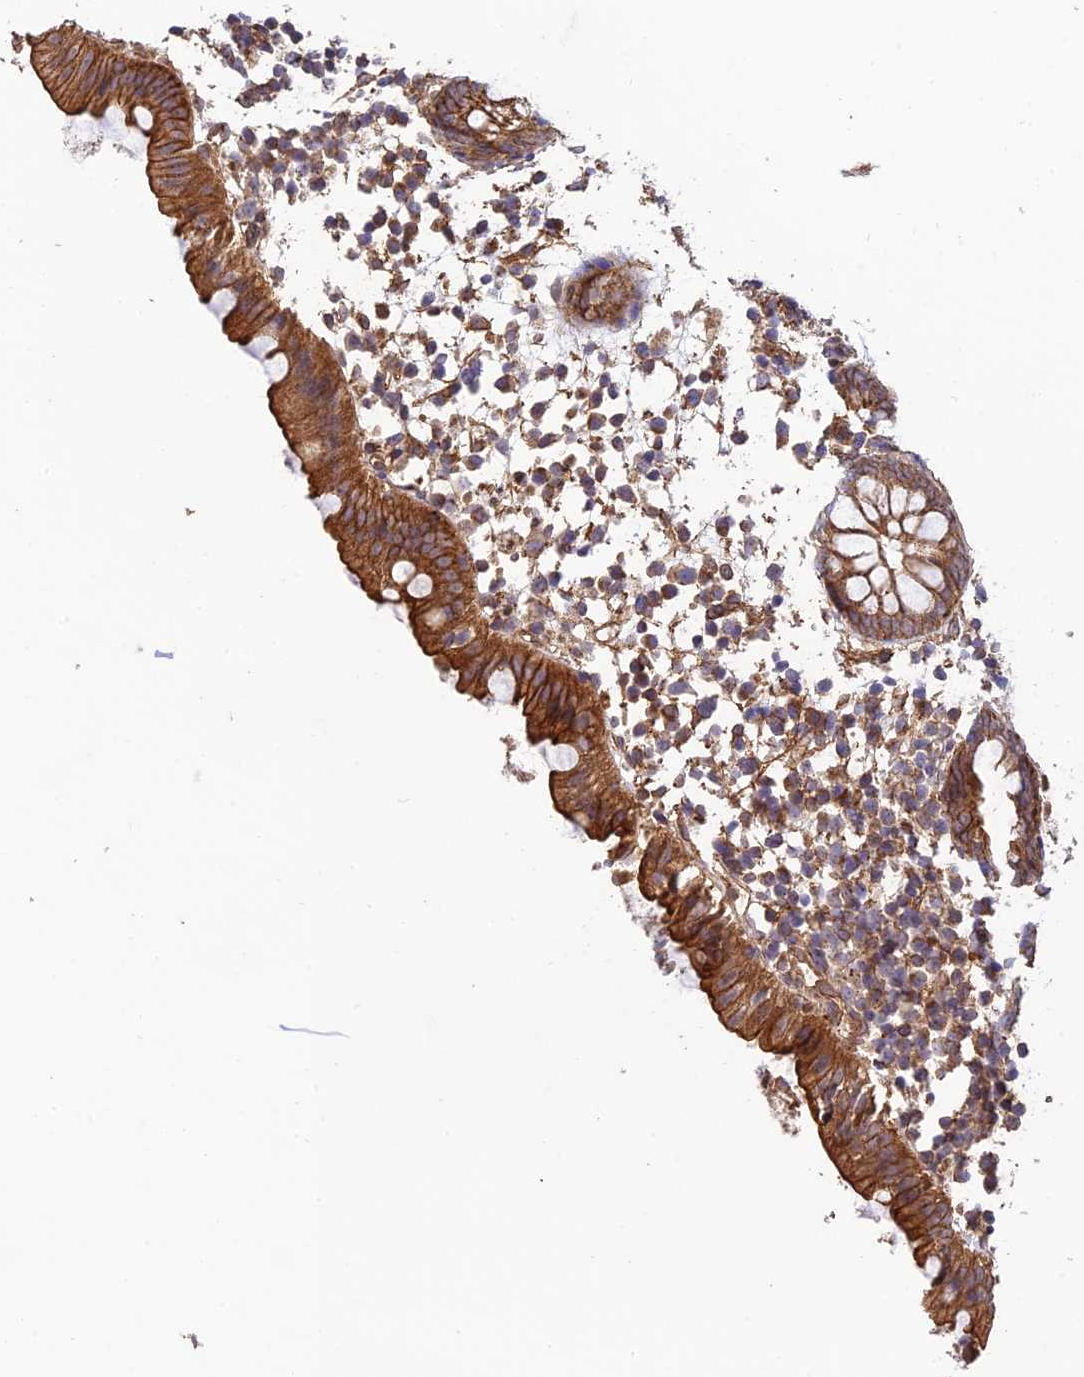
{"staining": {"intensity": "strong", "quantity": ">75%", "location": "cytoplasmic/membranous"}, "tissue": "appendix", "cell_type": "Glandular cells", "image_type": "normal", "snomed": [{"axis": "morphology", "description": "Normal tissue, NOS"}, {"axis": "topography", "description": "Appendix"}], "caption": "Glandular cells reveal strong cytoplasmic/membranous positivity in approximately >75% of cells in unremarkable appendix. (Stains: DAB (3,3'-diaminobenzidine) in brown, nuclei in blue, Microscopy: brightfield microscopy at high magnification).", "gene": "HOMER2", "patient": {"sex": "female", "age": 20}}